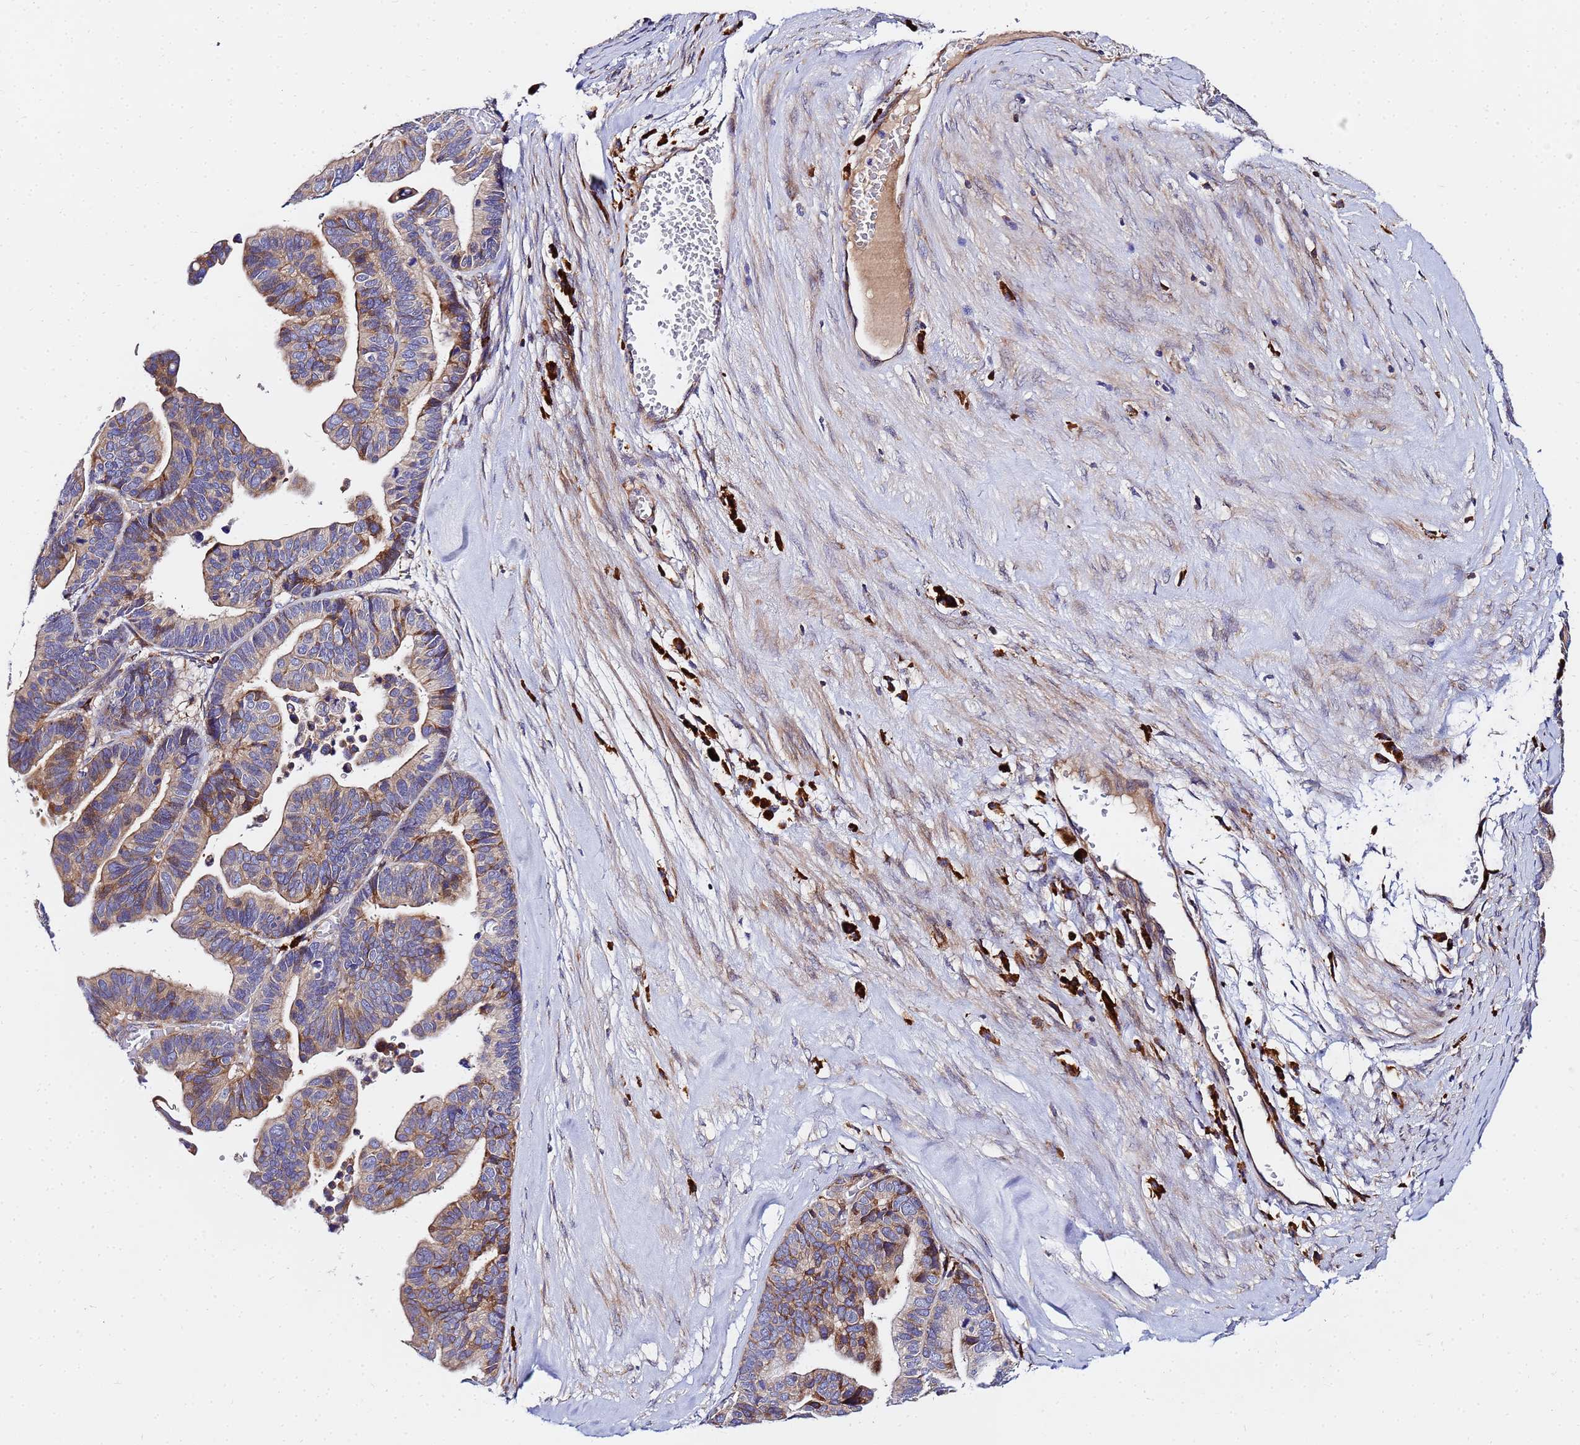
{"staining": {"intensity": "moderate", "quantity": "25%-75%", "location": "cytoplasmic/membranous"}, "tissue": "ovarian cancer", "cell_type": "Tumor cells", "image_type": "cancer", "snomed": [{"axis": "morphology", "description": "Cystadenocarcinoma, serous, NOS"}, {"axis": "topography", "description": "Ovary"}], "caption": "Brown immunohistochemical staining in human ovarian cancer displays moderate cytoplasmic/membranous staining in approximately 25%-75% of tumor cells. (Stains: DAB in brown, nuclei in blue, Microscopy: brightfield microscopy at high magnification).", "gene": "POM121", "patient": {"sex": "female", "age": 56}}